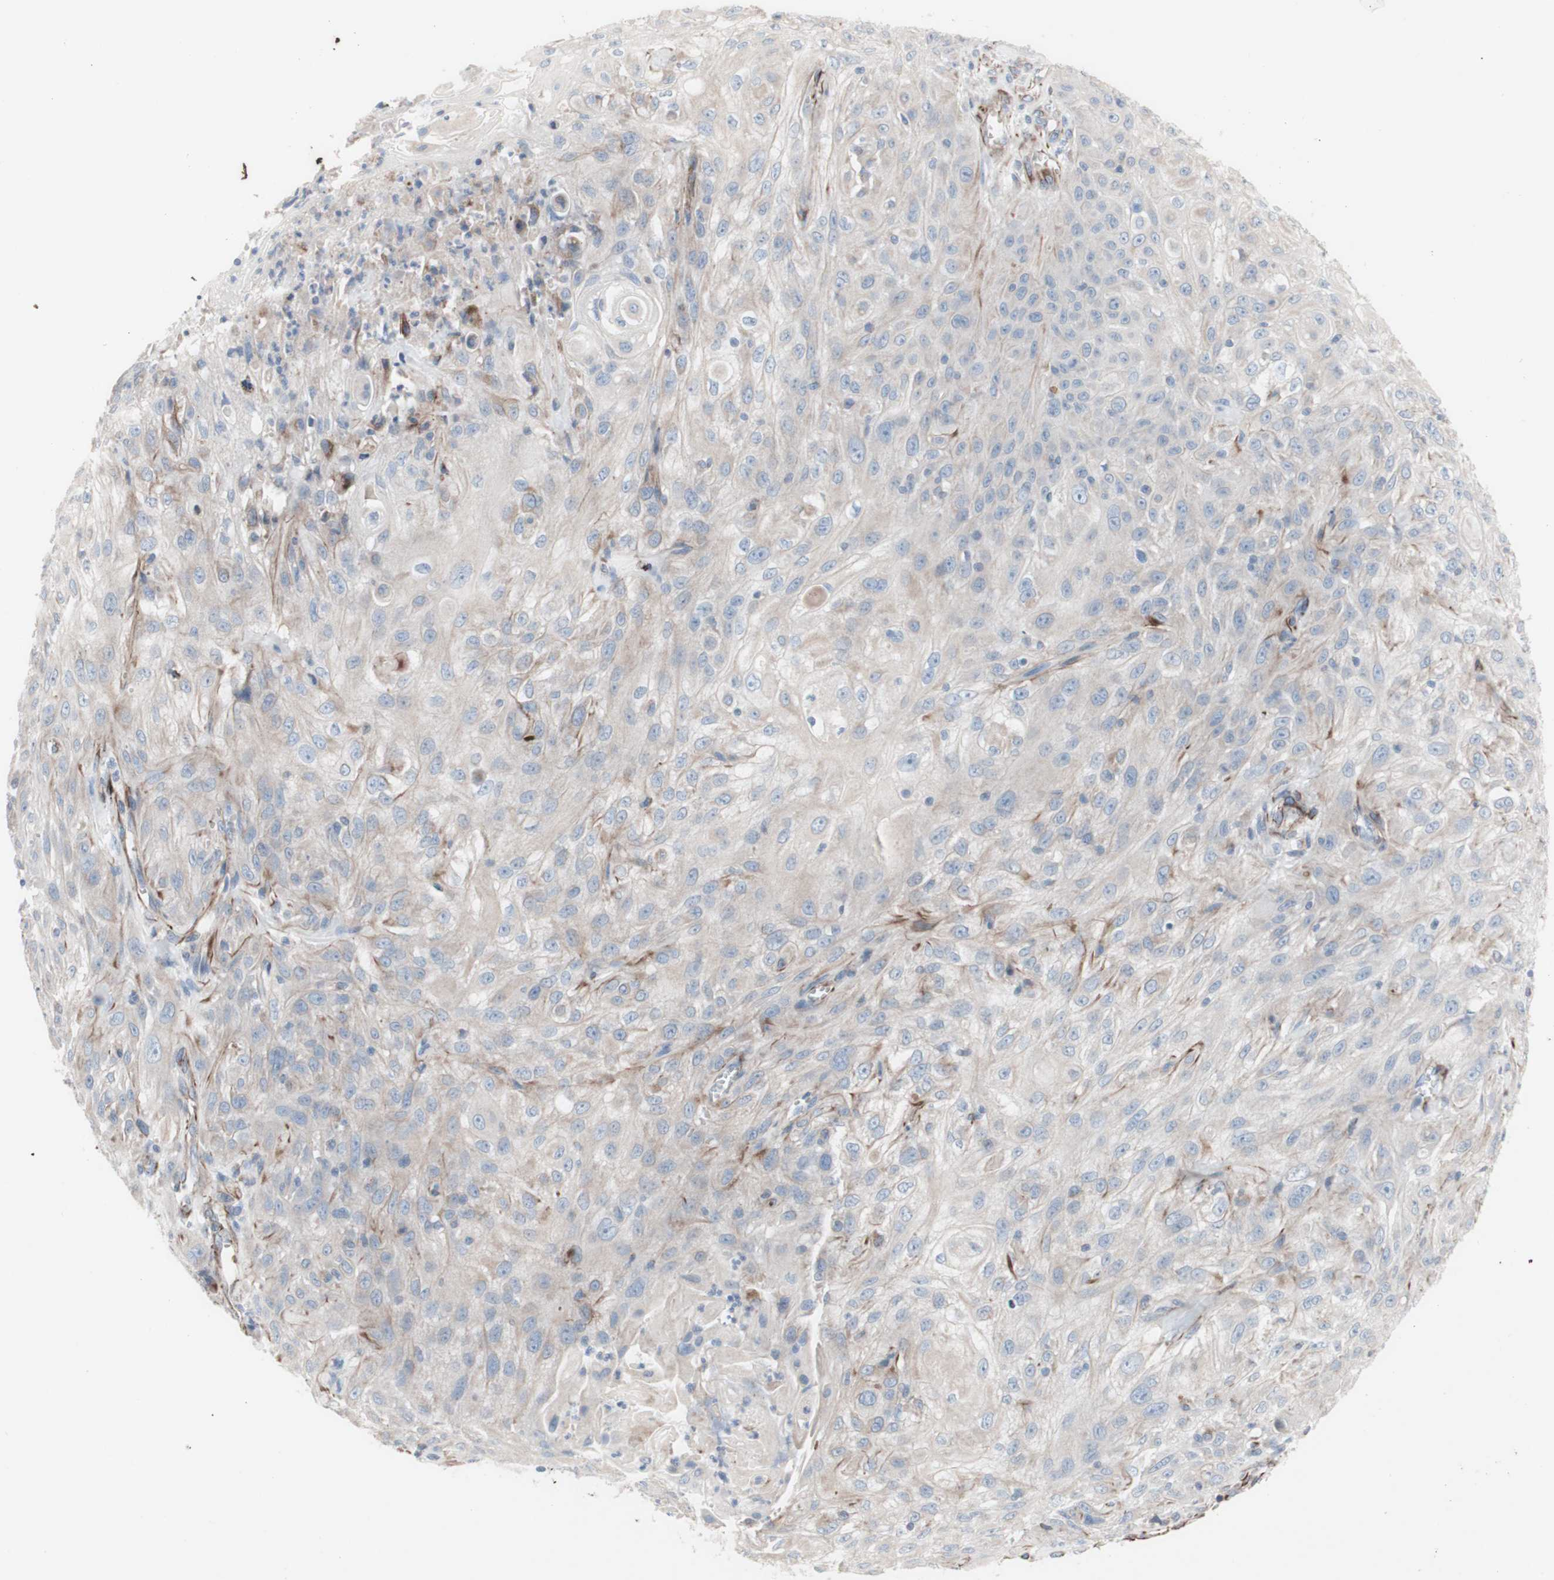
{"staining": {"intensity": "weak", "quantity": "<25%", "location": "cytoplasmic/membranous"}, "tissue": "skin cancer", "cell_type": "Tumor cells", "image_type": "cancer", "snomed": [{"axis": "morphology", "description": "Squamous cell carcinoma, NOS"}, {"axis": "topography", "description": "Skin"}], "caption": "A high-resolution histopathology image shows IHC staining of skin squamous cell carcinoma, which displays no significant positivity in tumor cells. (Immunohistochemistry, brightfield microscopy, high magnification).", "gene": "AGPAT5", "patient": {"sex": "male", "age": 75}}